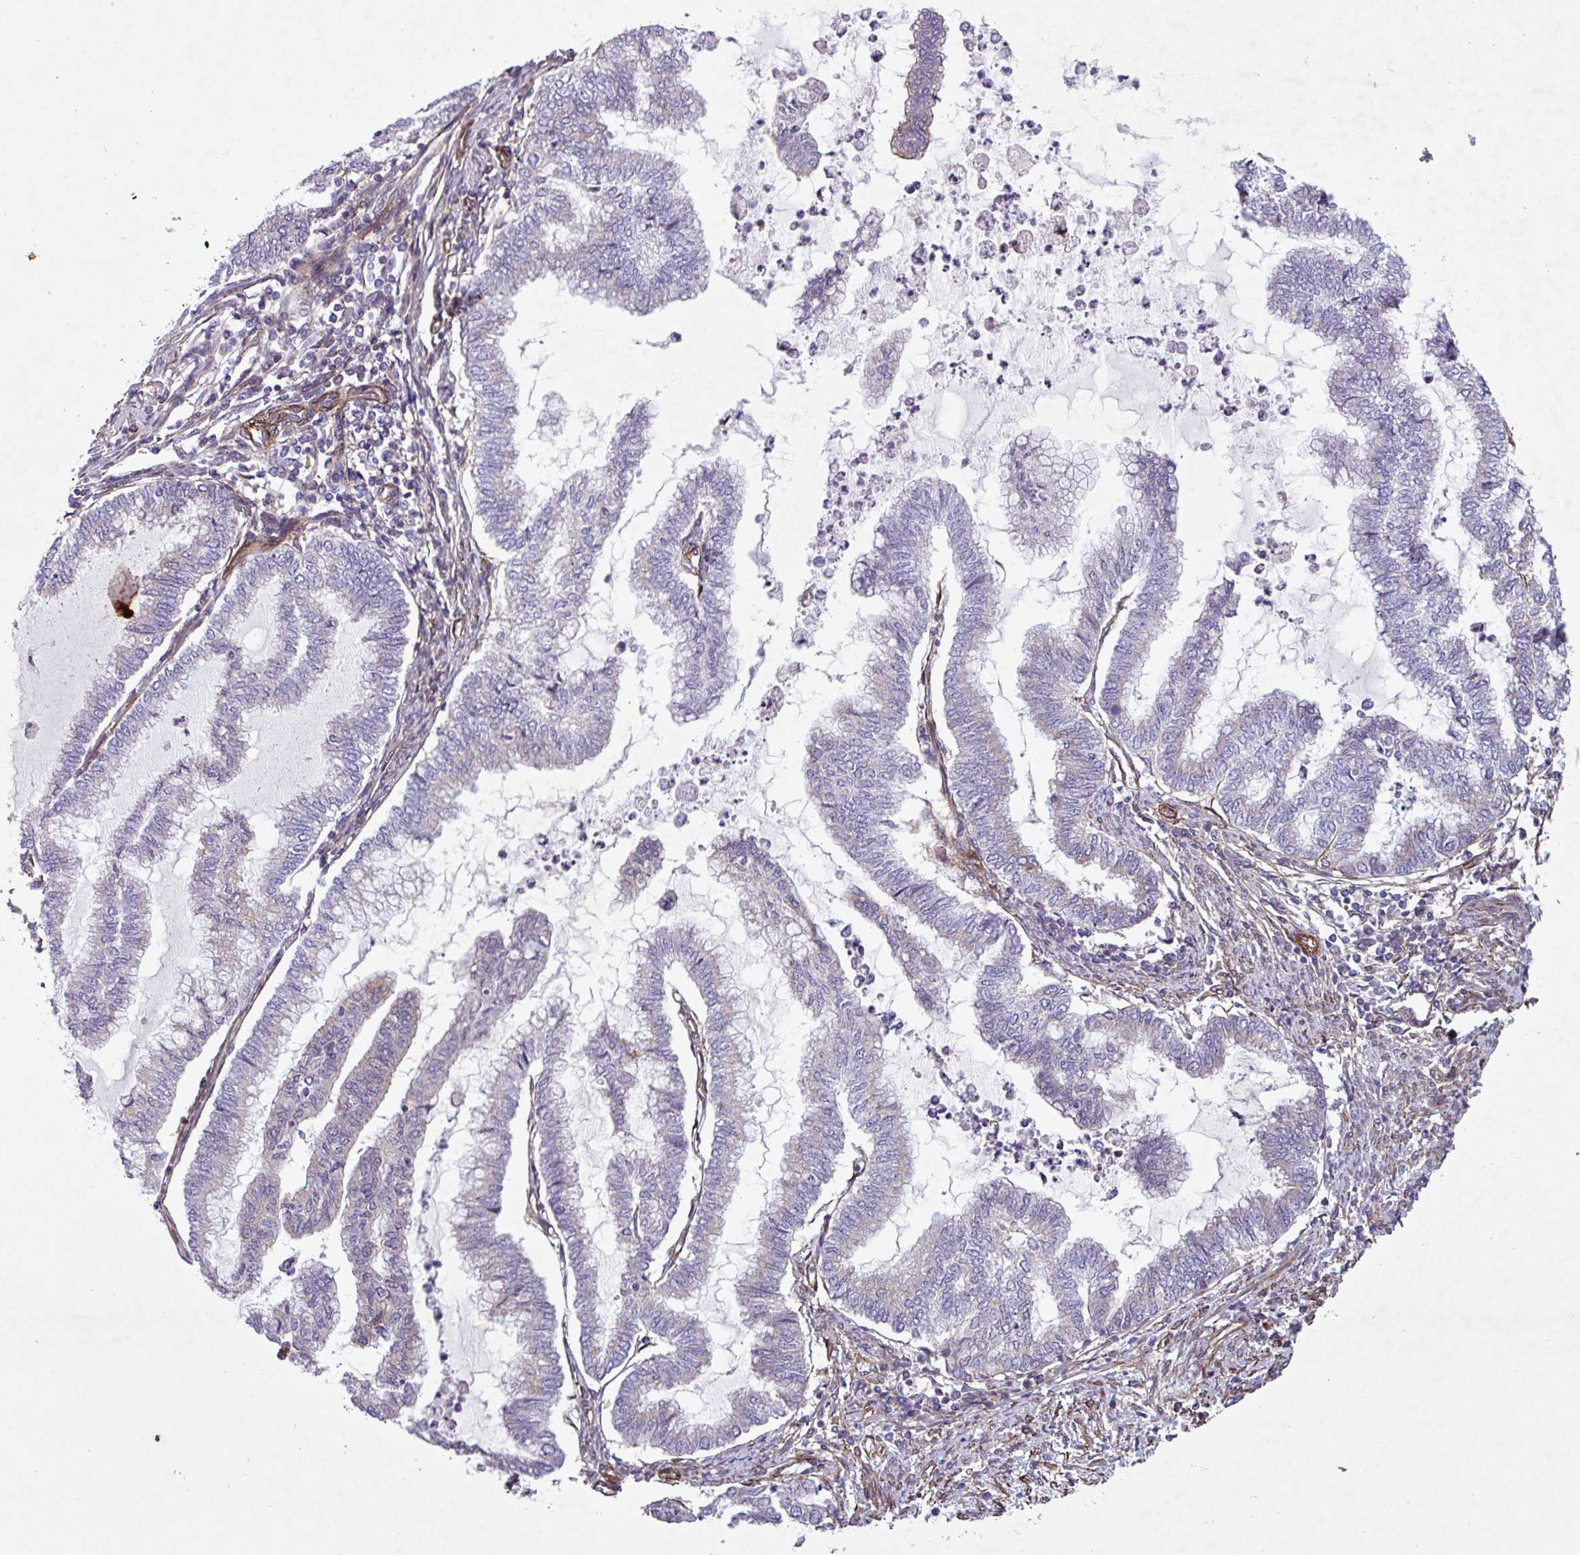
{"staining": {"intensity": "weak", "quantity": "<25%", "location": "cytoplasmic/membranous"}, "tissue": "endometrial cancer", "cell_type": "Tumor cells", "image_type": "cancer", "snomed": [{"axis": "morphology", "description": "Adenocarcinoma, NOS"}, {"axis": "topography", "description": "Endometrium"}], "caption": "Immunohistochemistry micrograph of endometrial cancer stained for a protein (brown), which reveals no expression in tumor cells.", "gene": "ATP2C2", "patient": {"sex": "female", "age": 79}}